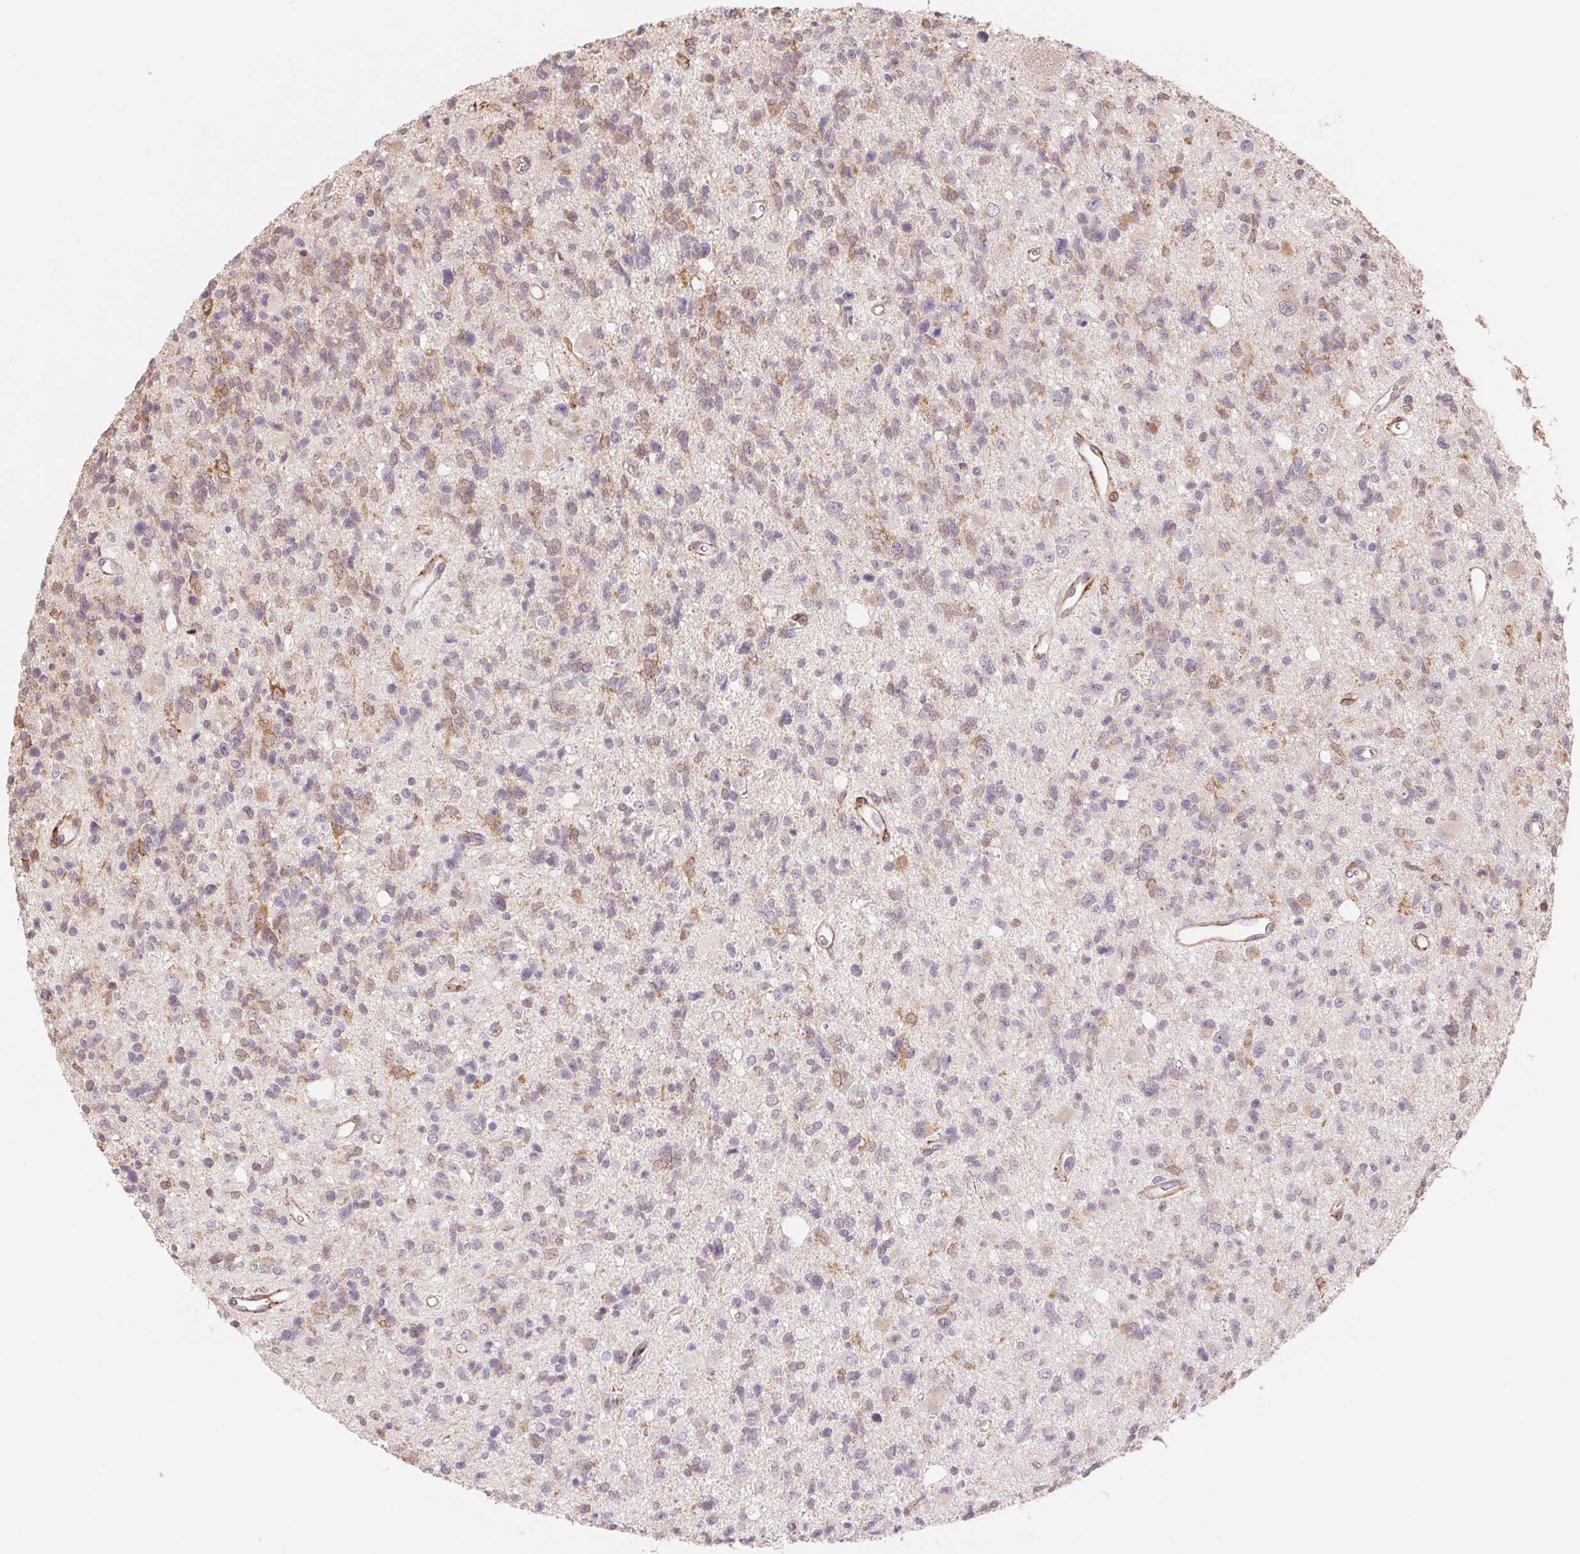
{"staining": {"intensity": "weak", "quantity": "25%-75%", "location": "cytoplasmic/membranous"}, "tissue": "glioma", "cell_type": "Tumor cells", "image_type": "cancer", "snomed": [{"axis": "morphology", "description": "Glioma, malignant, High grade"}, {"axis": "topography", "description": "Brain"}], "caption": "Tumor cells show low levels of weak cytoplasmic/membranous positivity in approximately 25%-75% of cells in glioma. (DAB (3,3'-diaminobenzidine) = brown stain, brightfield microscopy at high magnification).", "gene": "FKBP10", "patient": {"sex": "male", "age": 29}}